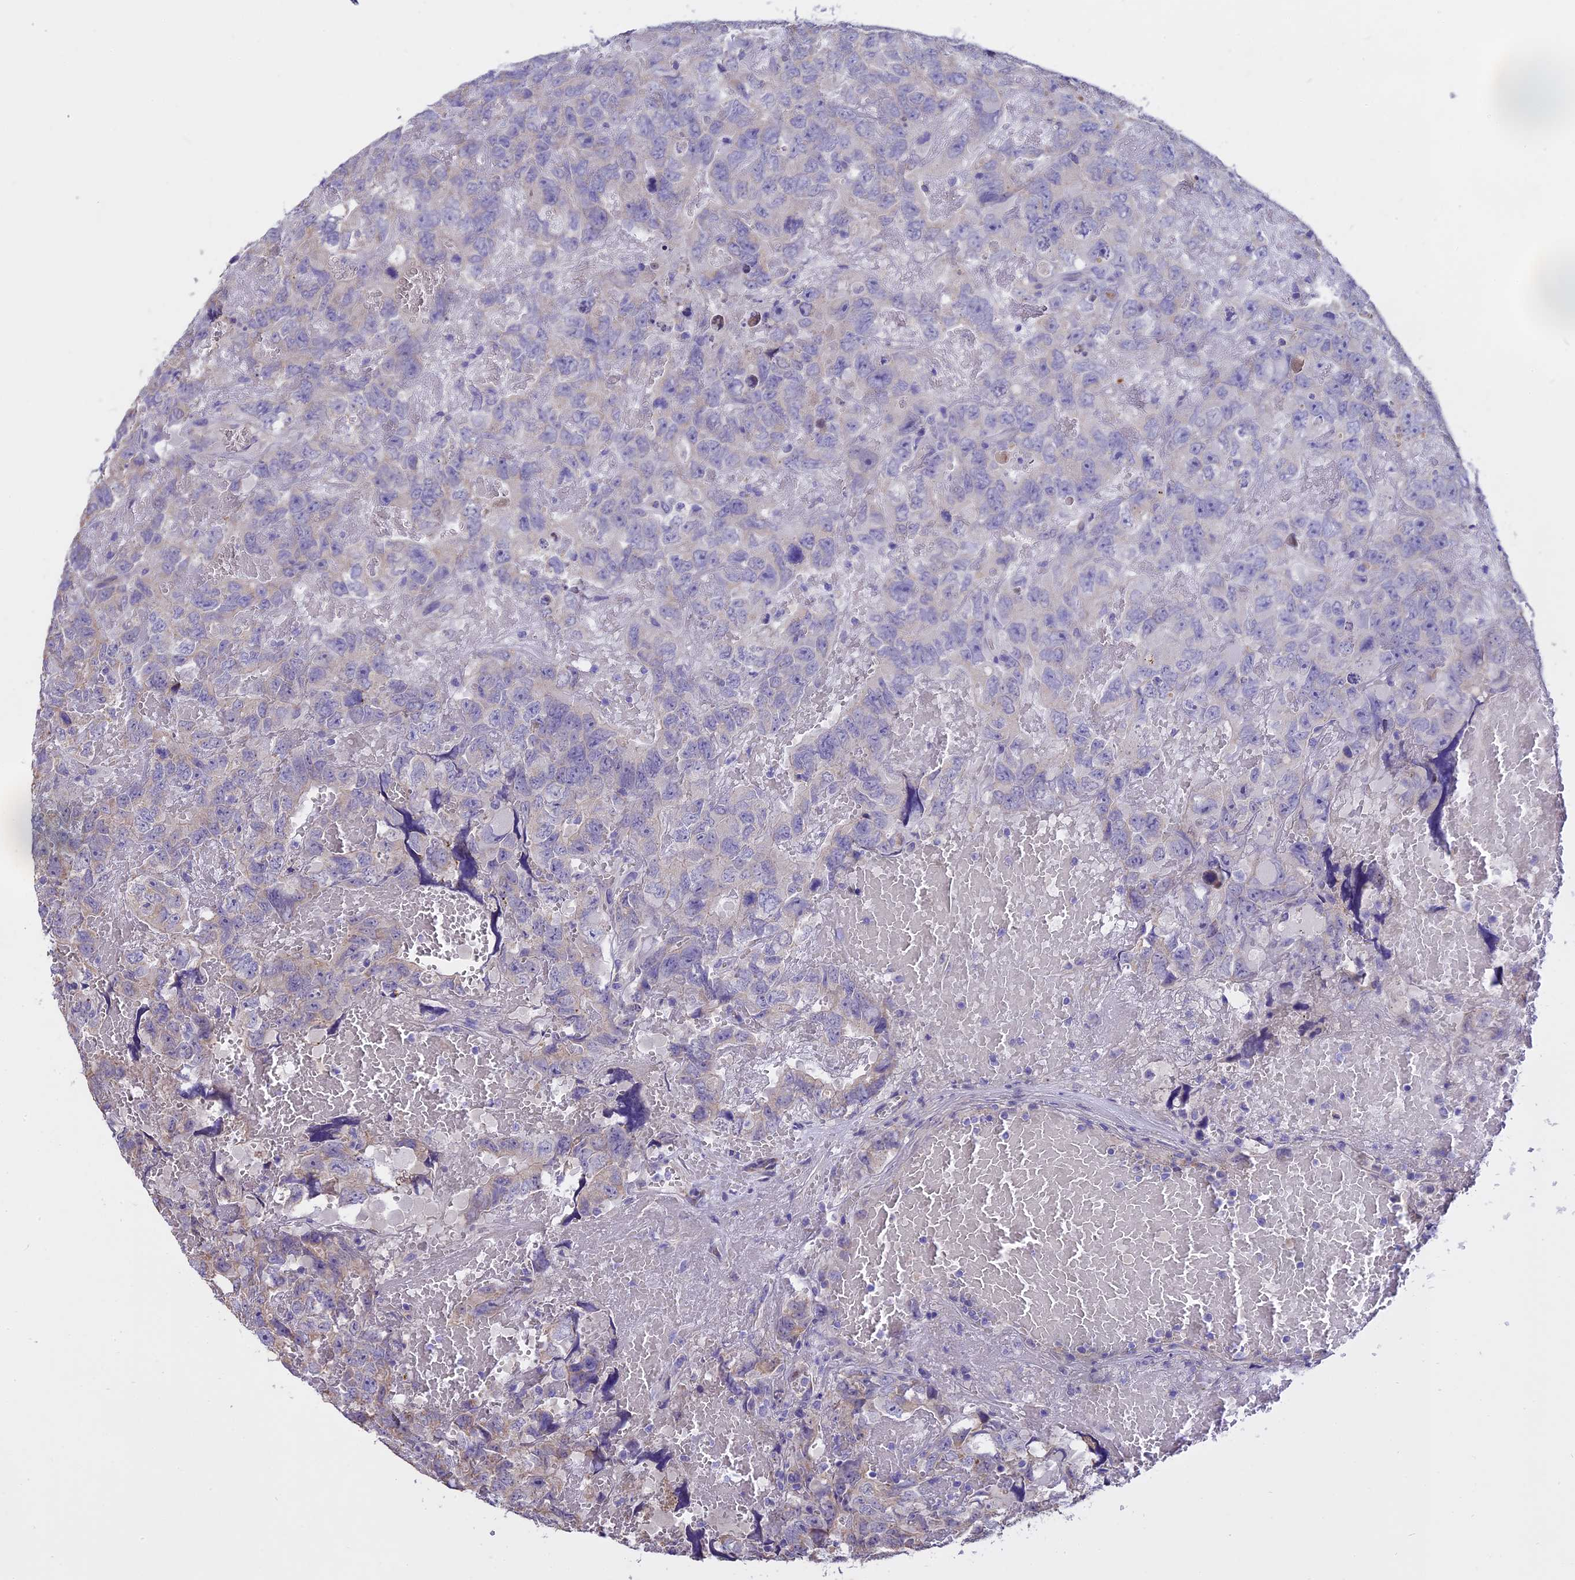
{"staining": {"intensity": "negative", "quantity": "none", "location": "none"}, "tissue": "testis cancer", "cell_type": "Tumor cells", "image_type": "cancer", "snomed": [{"axis": "morphology", "description": "Carcinoma, Embryonal, NOS"}, {"axis": "topography", "description": "Testis"}], "caption": "Human testis embryonal carcinoma stained for a protein using IHC shows no positivity in tumor cells.", "gene": "WFDC2", "patient": {"sex": "male", "age": 45}}